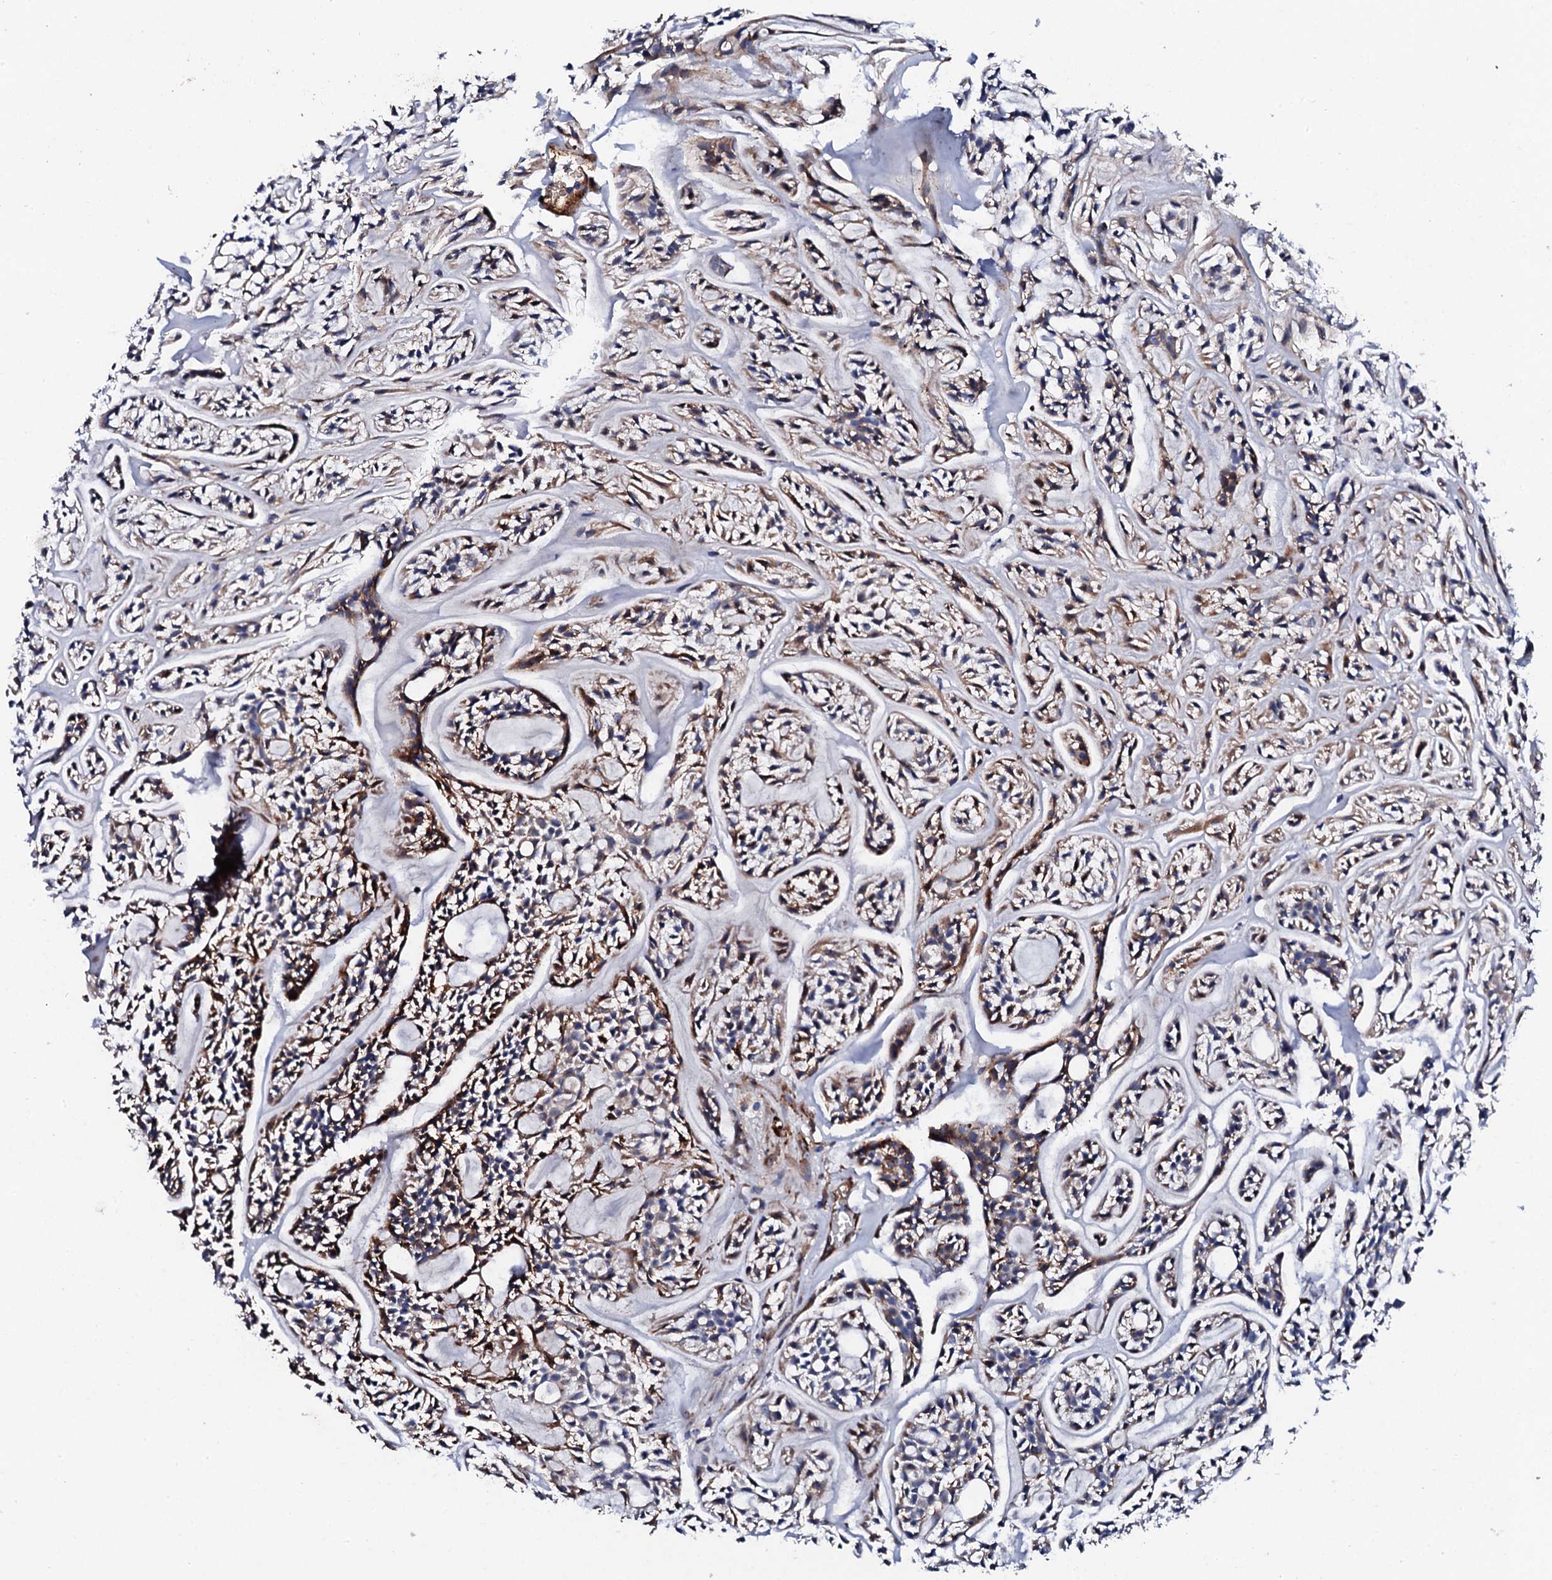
{"staining": {"intensity": "moderate", "quantity": "25%-75%", "location": "cytoplasmic/membranous"}, "tissue": "head and neck cancer", "cell_type": "Tumor cells", "image_type": "cancer", "snomed": [{"axis": "morphology", "description": "Adenocarcinoma, NOS"}, {"axis": "topography", "description": "Salivary gland"}, {"axis": "topography", "description": "Head-Neck"}], "caption": "Immunohistochemistry (IHC) (DAB) staining of adenocarcinoma (head and neck) exhibits moderate cytoplasmic/membranous protein positivity in approximately 25%-75% of tumor cells.", "gene": "DBX1", "patient": {"sex": "male", "age": 55}}